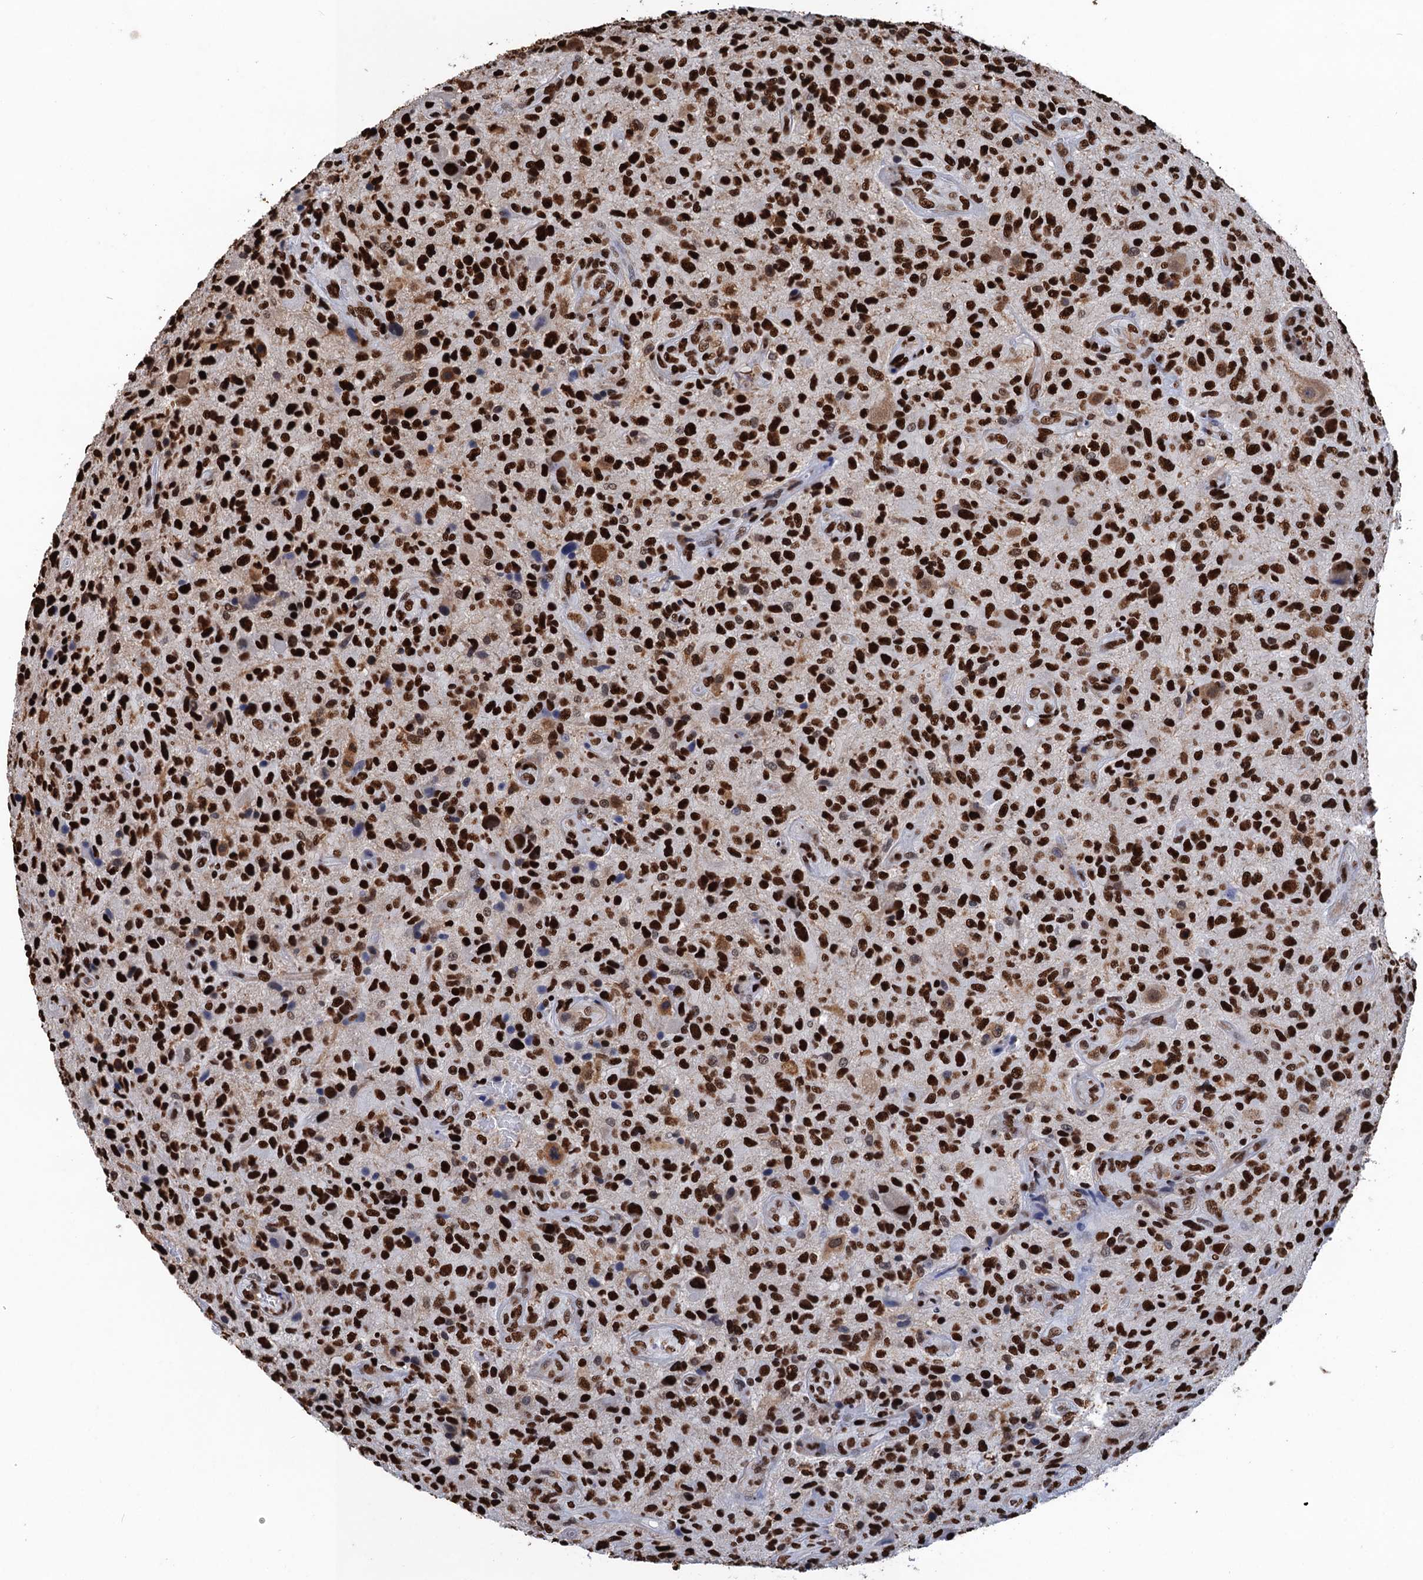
{"staining": {"intensity": "strong", "quantity": ">75%", "location": "nuclear"}, "tissue": "glioma", "cell_type": "Tumor cells", "image_type": "cancer", "snomed": [{"axis": "morphology", "description": "Glioma, malignant, High grade"}, {"axis": "topography", "description": "Brain"}], "caption": "Immunohistochemical staining of high-grade glioma (malignant) exhibits high levels of strong nuclear staining in about >75% of tumor cells. (DAB IHC with brightfield microscopy, high magnification).", "gene": "UBA2", "patient": {"sex": "male", "age": 47}}